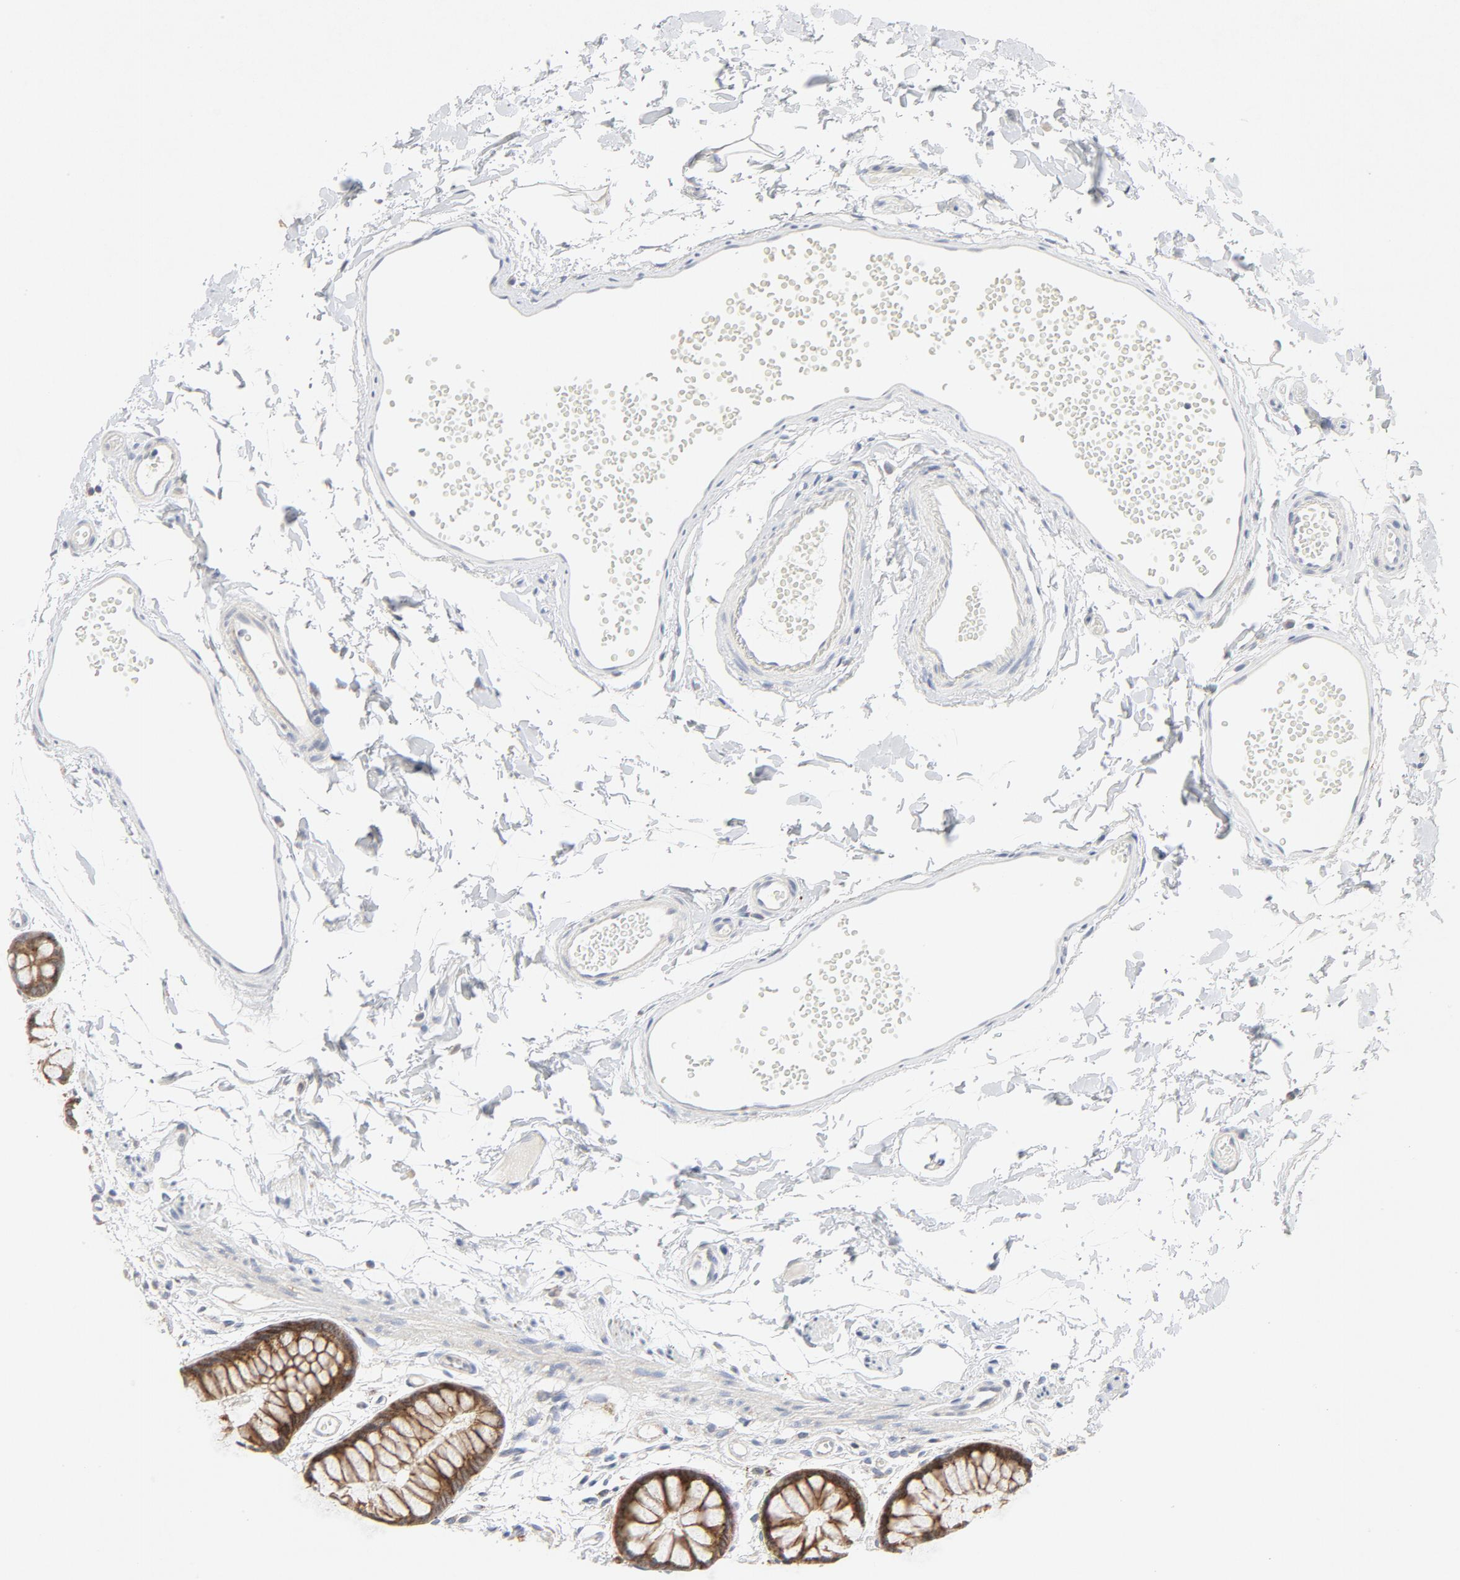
{"staining": {"intensity": "strong", "quantity": ">75%", "location": "cytoplasmic/membranous"}, "tissue": "rectum", "cell_type": "Glandular cells", "image_type": "normal", "snomed": [{"axis": "morphology", "description": "Normal tissue, NOS"}, {"axis": "topography", "description": "Rectum"}], "caption": "An immunohistochemistry (IHC) micrograph of benign tissue is shown. Protein staining in brown shows strong cytoplasmic/membranous positivity in rectum within glandular cells.", "gene": "LRP6", "patient": {"sex": "female", "age": 66}}